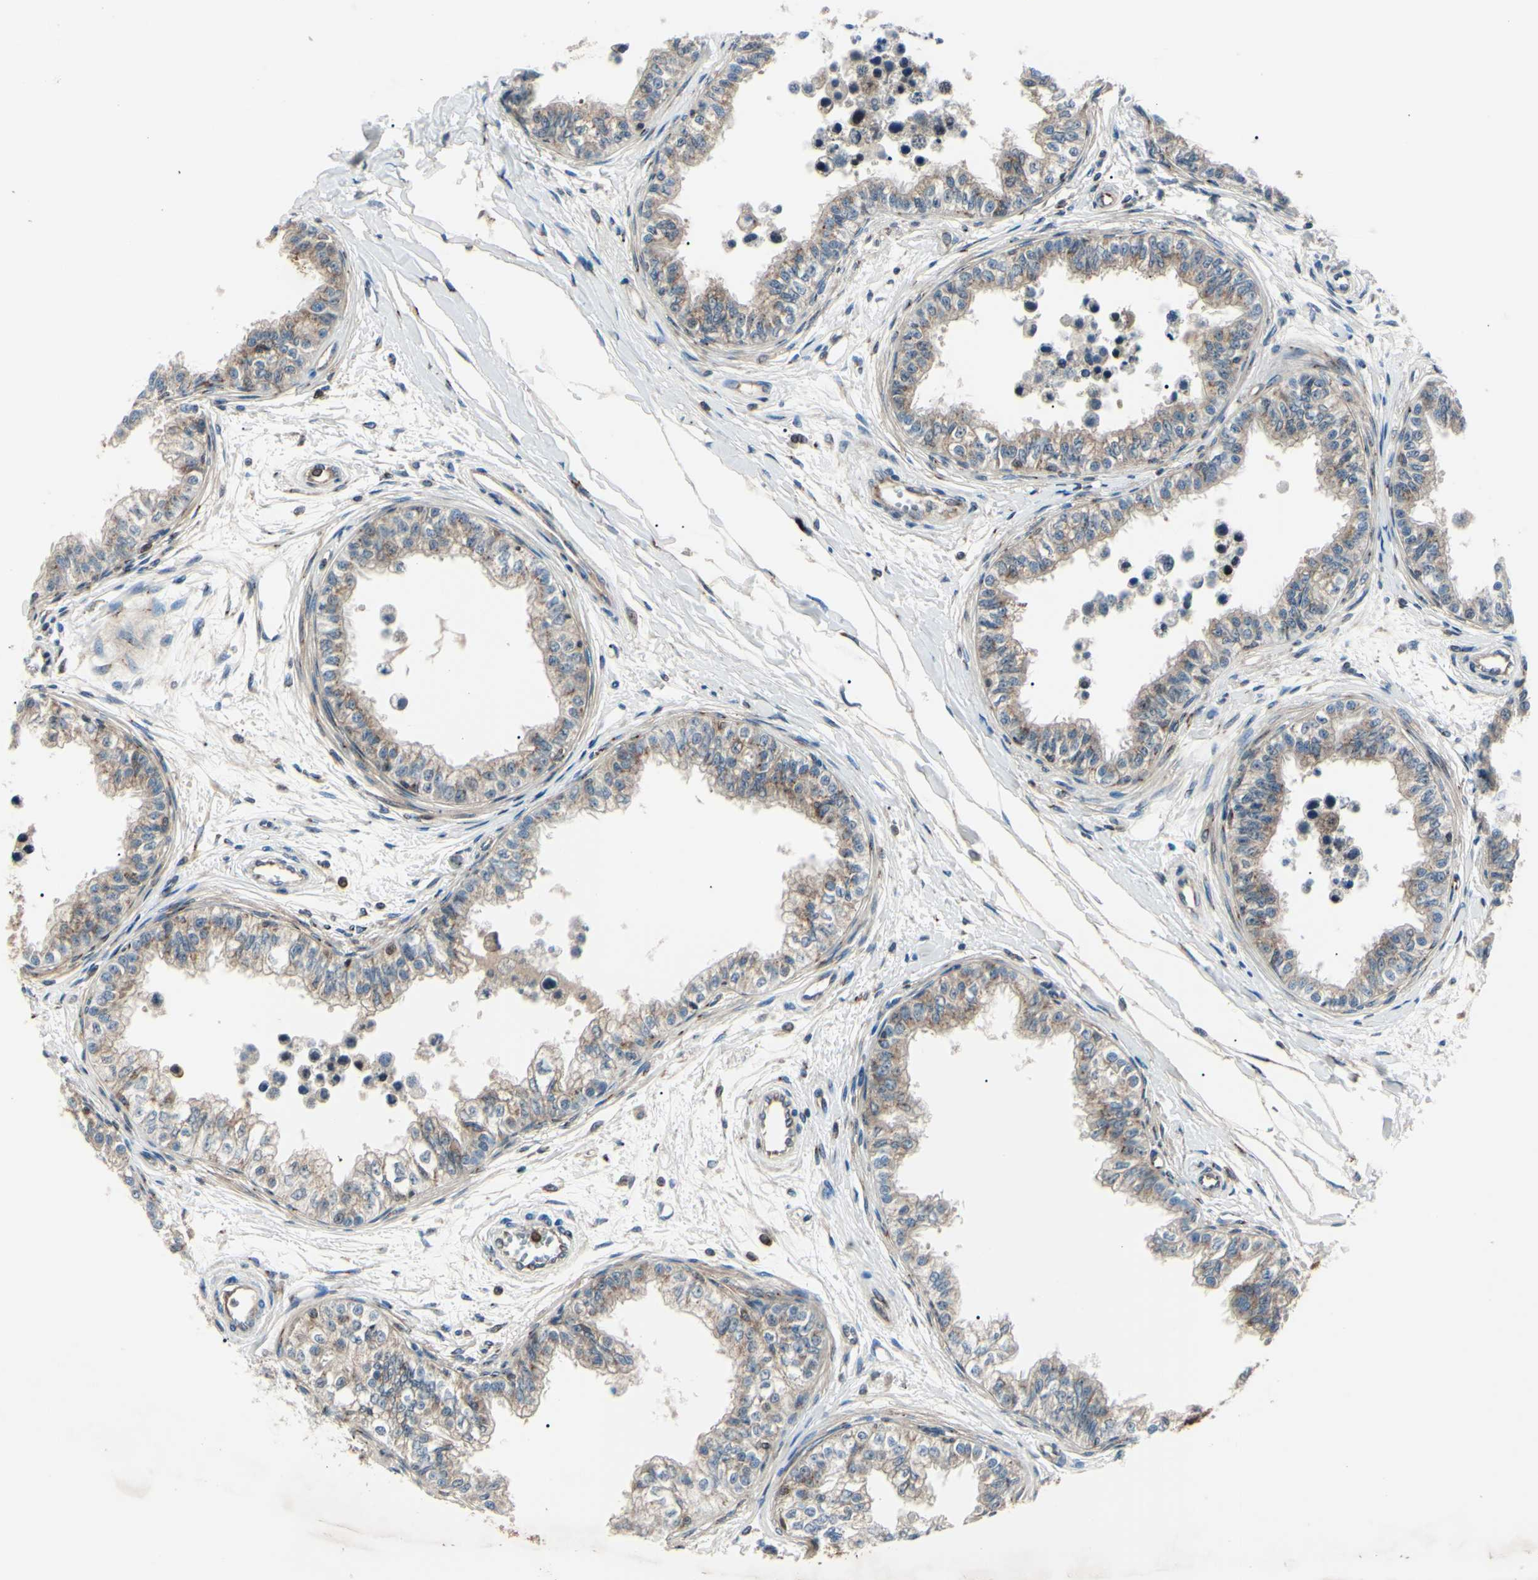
{"staining": {"intensity": "strong", "quantity": "25%-75%", "location": "cytoplasmic/membranous"}, "tissue": "epididymis", "cell_type": "Glandular cells", "image_type": "normal", "snomed": [{"axis": "morphology", "description": "Normal tissue, NOS"}, {"axis": "morphology", "description": "Adenocarcinoma, metastatic, NOS"}, {"axis": "topography", "description": "Testis"}, {"axis": "topography", "description": "Epididymis"}], "caption": "Epididymis stained with DAB immunohistochemistry (IHC) shows high levels of strong cytoplasmic/membranous expression in about 25%-75% of glandular cells.", "gene": "MAPRE1", "patient": {"sex": "male", "age": 26}}